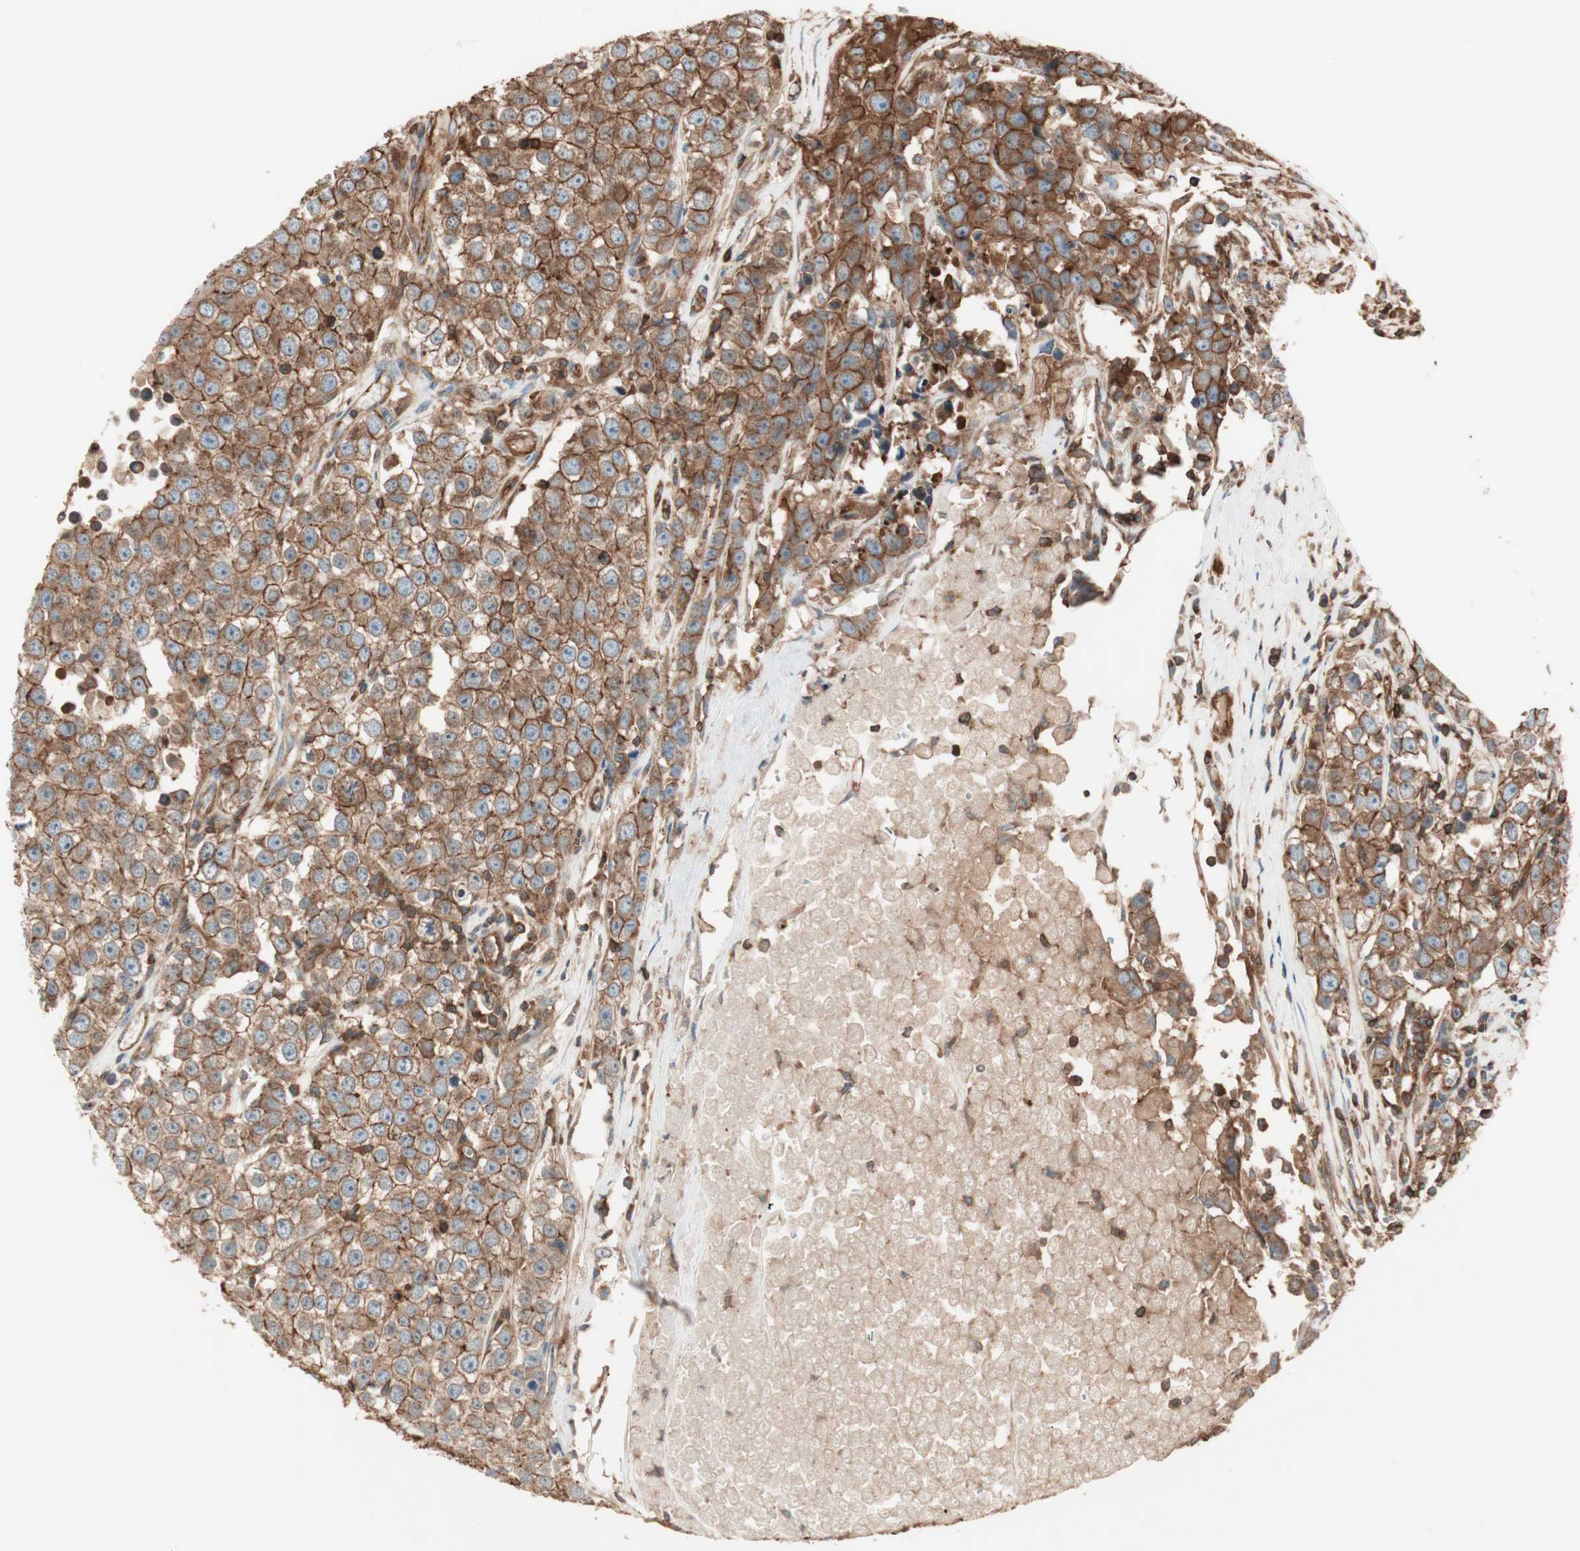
{"staining": {"intensity": "strong", "quantity": ">75%", "location": "cytoplasmic/membranous"}, "tissue": "testis cancer", "cell_type": "Tumor cells", "image_type": "cancer", "snomed": [{"axis": "morphology", "description": "Seminoma, NOS"}, {"axis": "morphology", "description": "Carcinoma, Embryonal, NOS"}, {"axis": "topography", "description": "Testis"}], "caption": "Immunohistochemistry (DAB) staining of human testis embryonal carcinoma shows strong cytoplasmic/membranous protein staining in about >75% of tumor cells.", "gene": "TCP11L1", "patient": {"sex": "male", "age": 52}}